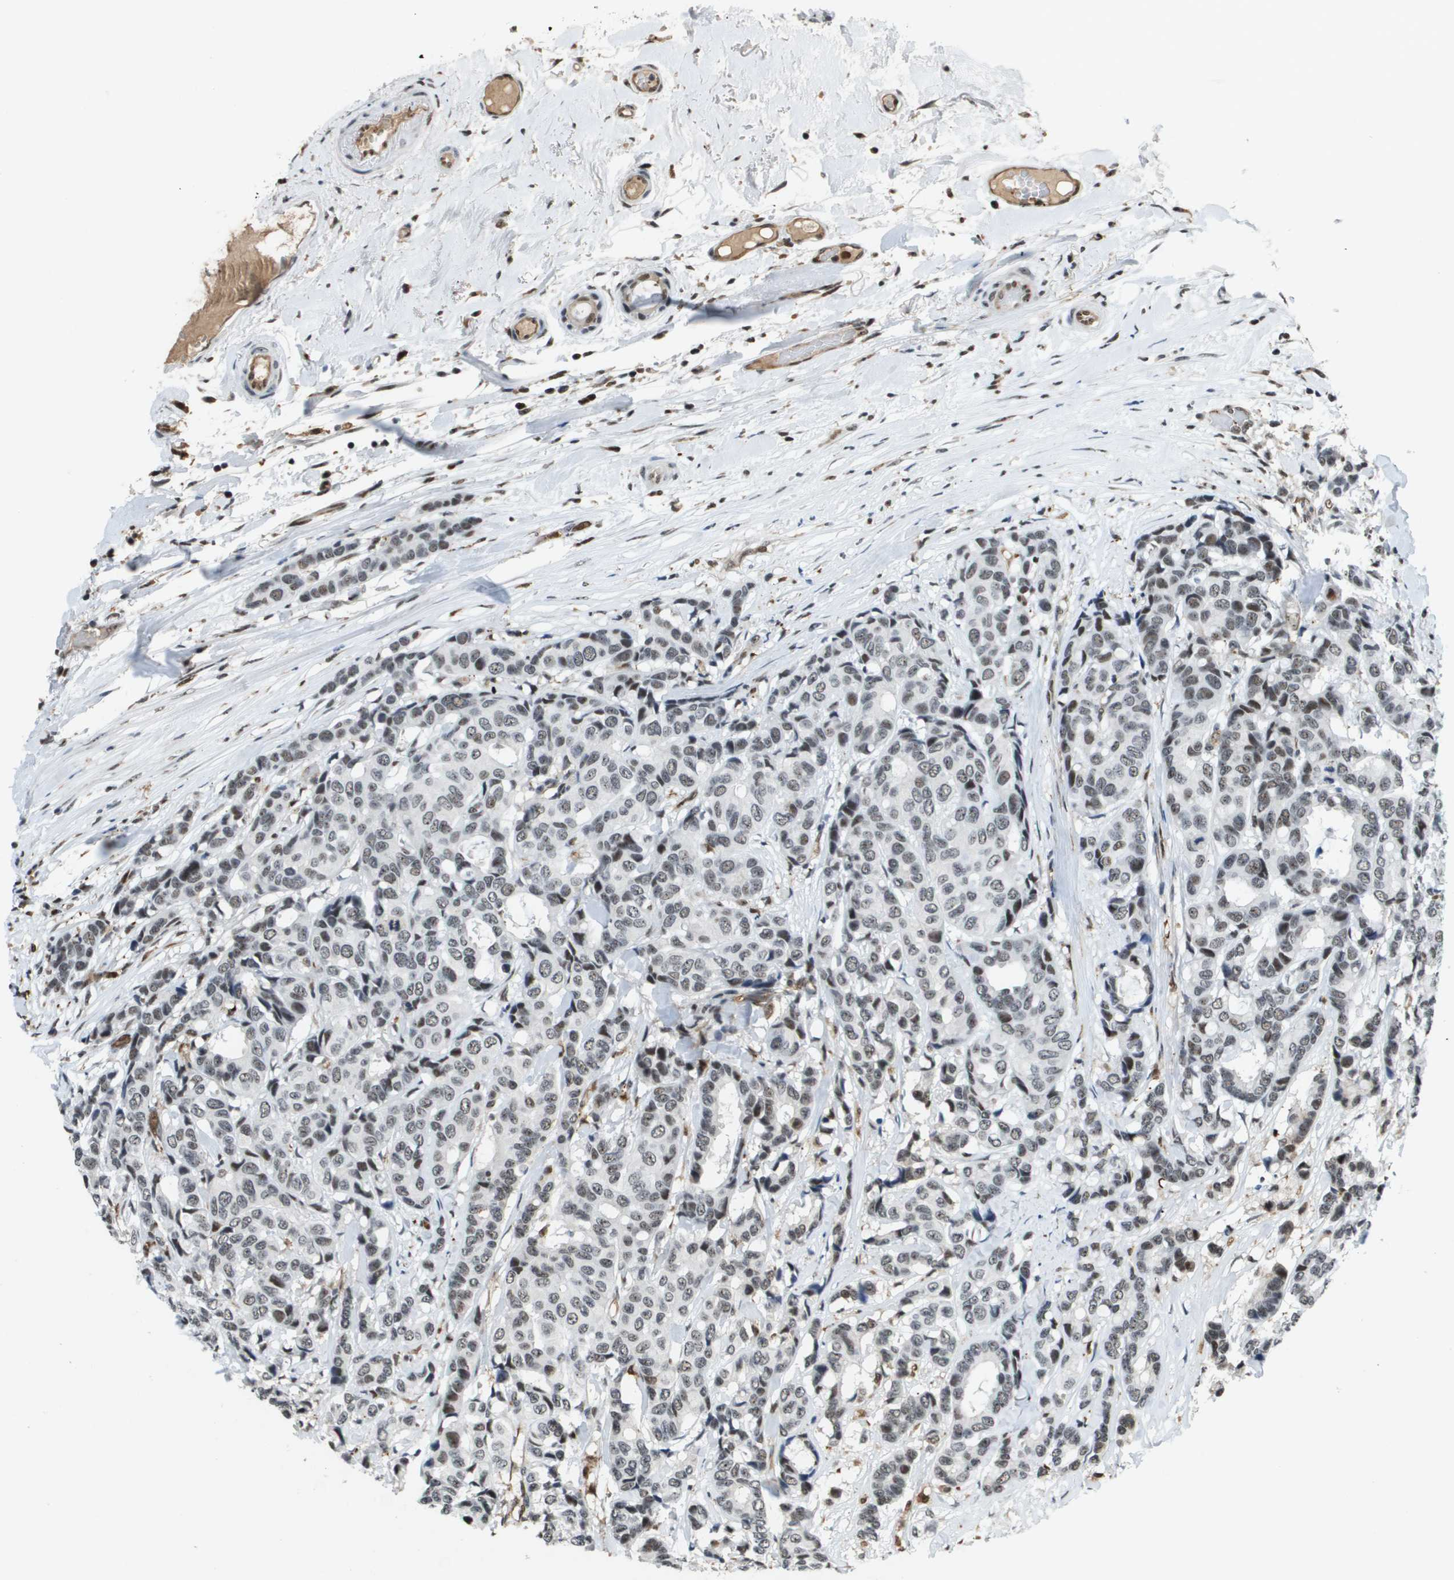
{"staining": {"intensity": "weak", "quantity": "<25%", "location": "nuclear"}, "tissue": "breast cancer", "cell_type": "Tumor cells", "image_type": "cancer", "snomed": [{"axis": "morphology", "description": "Duct carcinoma"}, {"axis": "topography", "description": "Breast"}], "caption": "Breast cancer (infiltrating ductal carcinoma) was stained to show a protein in brown. There is no significant positivity in tumor cells.", "gene": "EP400", "patient": {"sex": "female", "age": 87}}